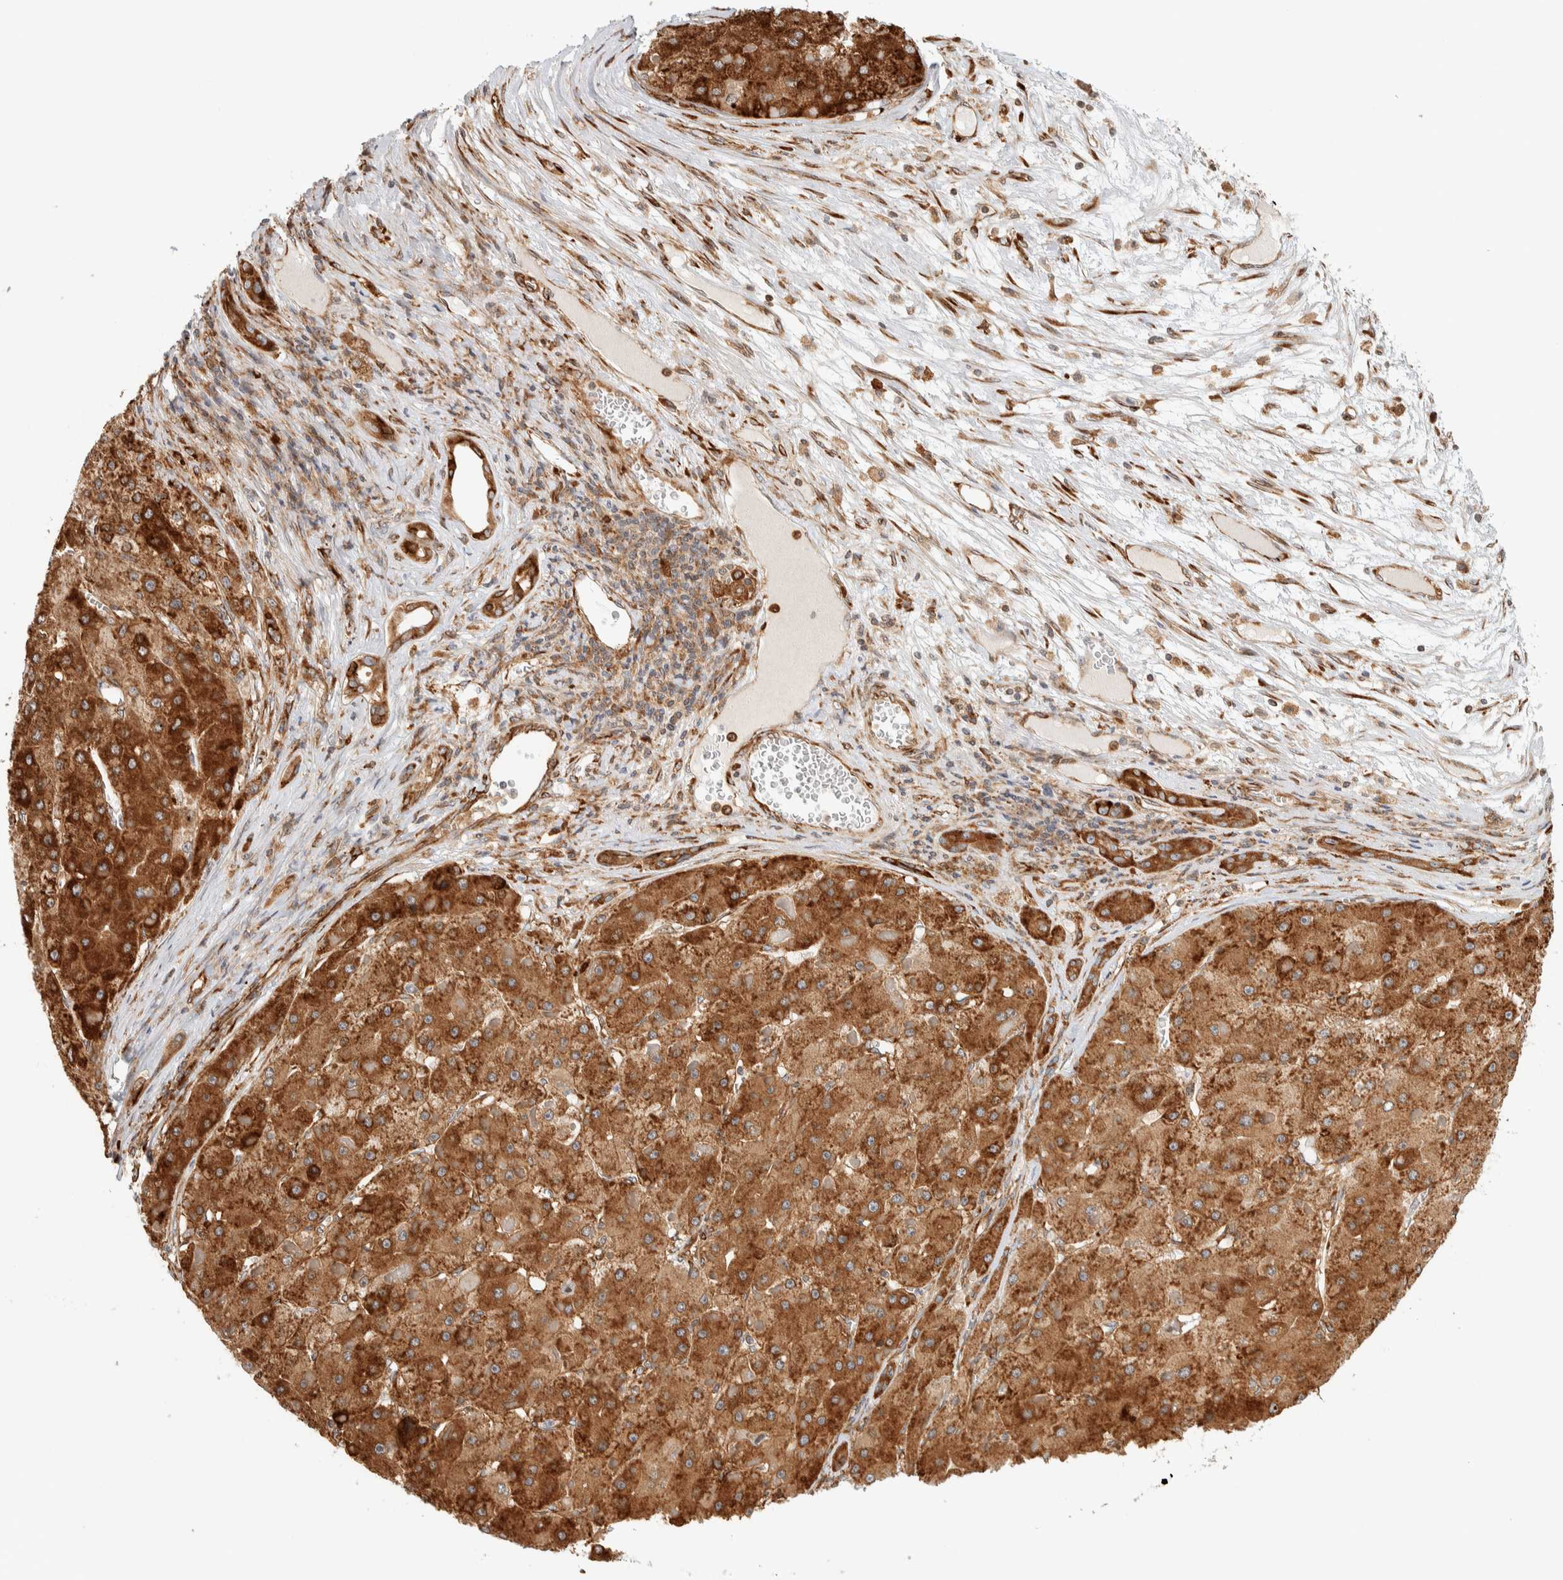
{"staining": {"intensity": "strong", "quantity": ">75%", "location": "cytoplasmic/membranous"}, "tissue": "liver cancer", "cell_type": "Tumor cells", "image_type": "cancer", "snomed": [{"axis": "morphology", "description": "Carcinoma, Hepatocellular, NOS"}, {"axis": "topography", "description": "Liver"}], "caption": "Hepatocellular carcinoma (liver) was stained to show a protein in brown. There is high levels of strong cytoplasmic/membranous positivity in about >75% of tumor cells.", "gene": "LLGL2", "patient": {"sex": "female", "age": 73}}